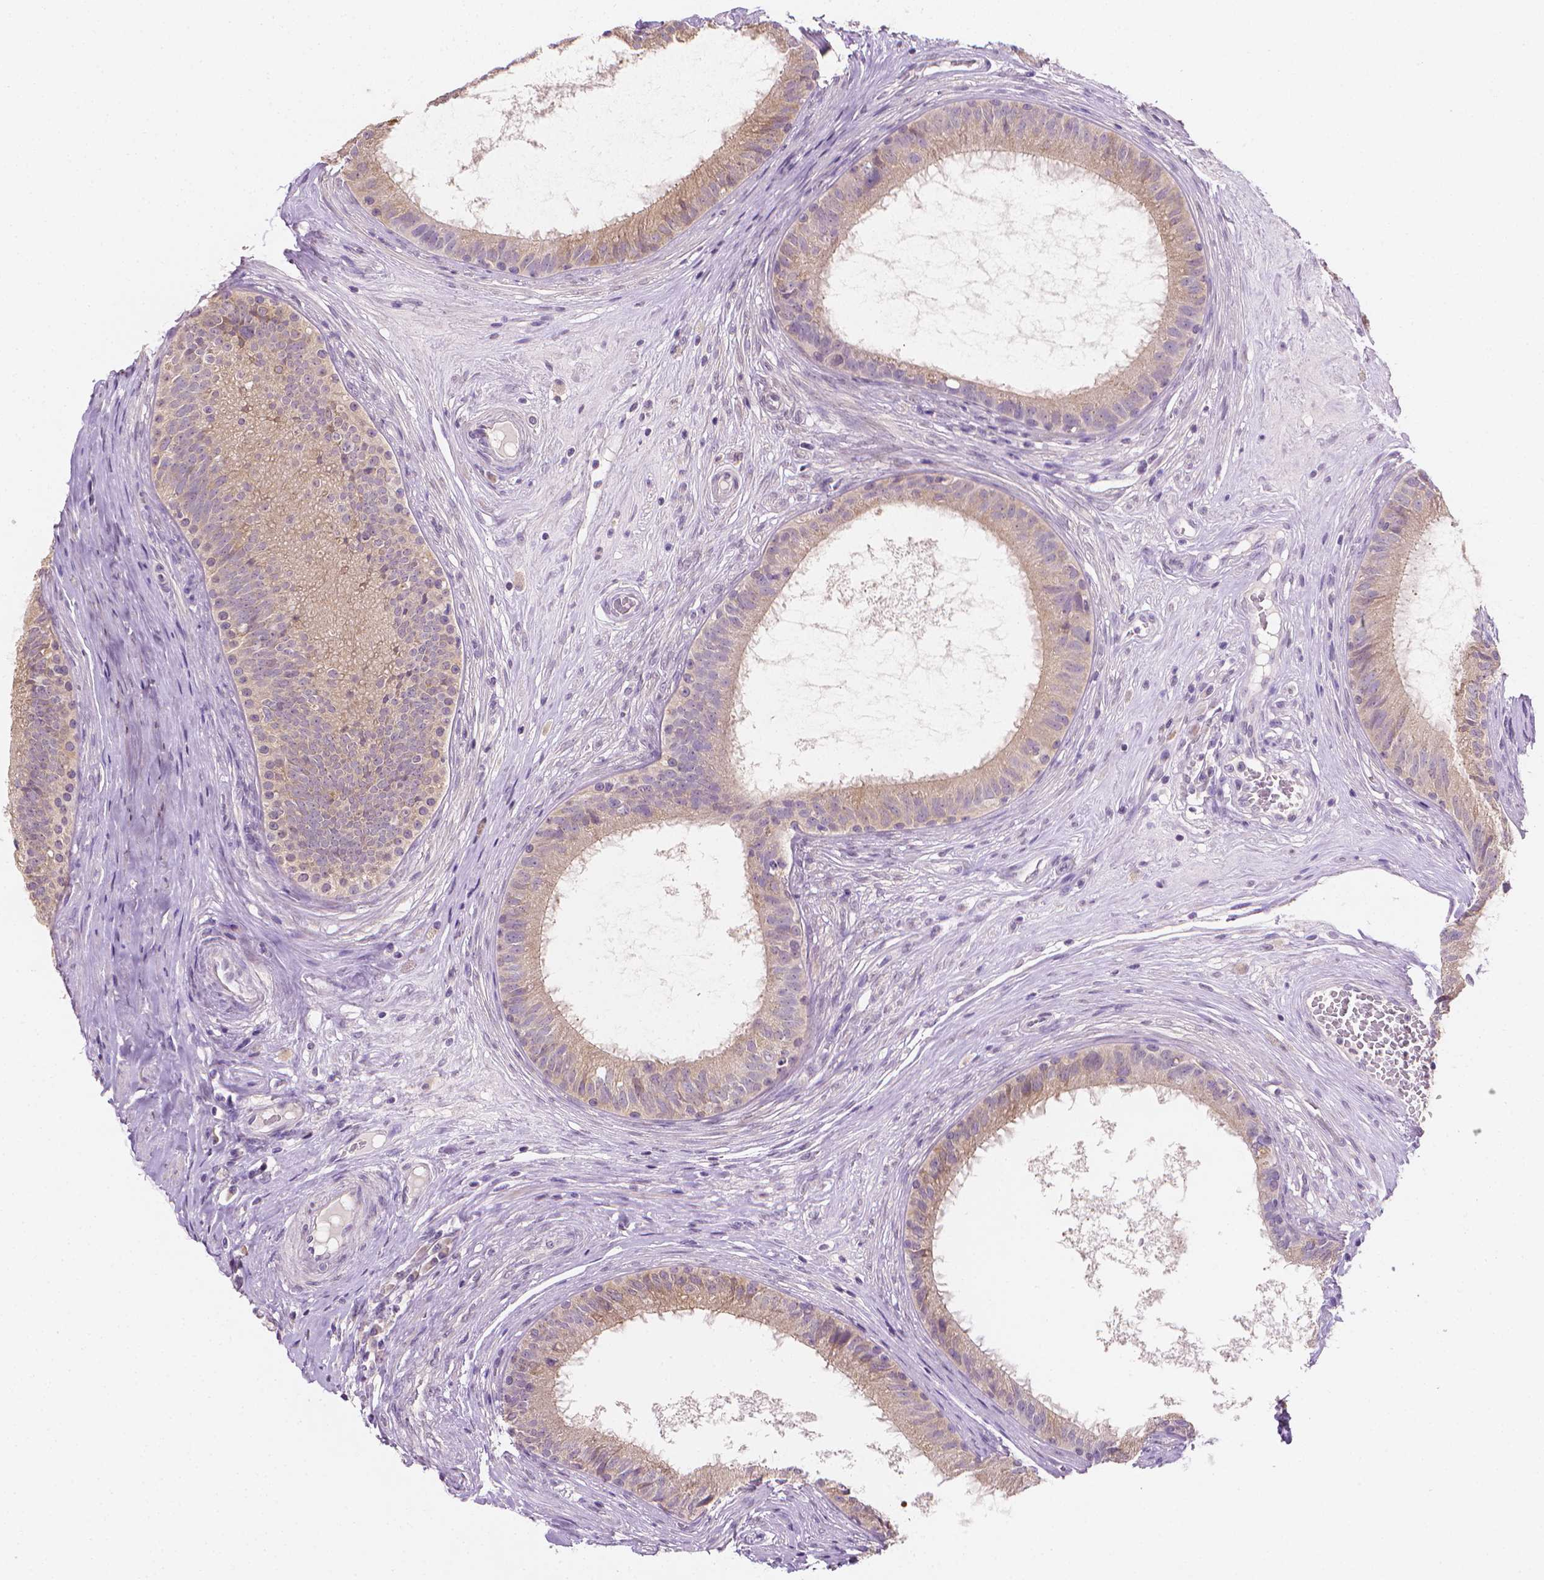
{"staining": {"intensity": "weak", "quantity": ">75%", "location": "cytoplasmic/membranous"}, "tissue": "epididymis", "cell_type": "Glandular cells", "image_type": "normal", "snomed": [{"axis": "morphology", "description": "Normal tissue, NOS"}, {"axis": "topography", "description": "Epididymis"}], "caption": "DAB (3,3'-diaminobenzidine) immunohistochemical staining of unremarkable human epididymis exhibits weak cytoplasmic/membranous protein staining in approximately >75% of glandular cells.", "gene": "FASN", "patient": {"sex": "male", "age": 59}}